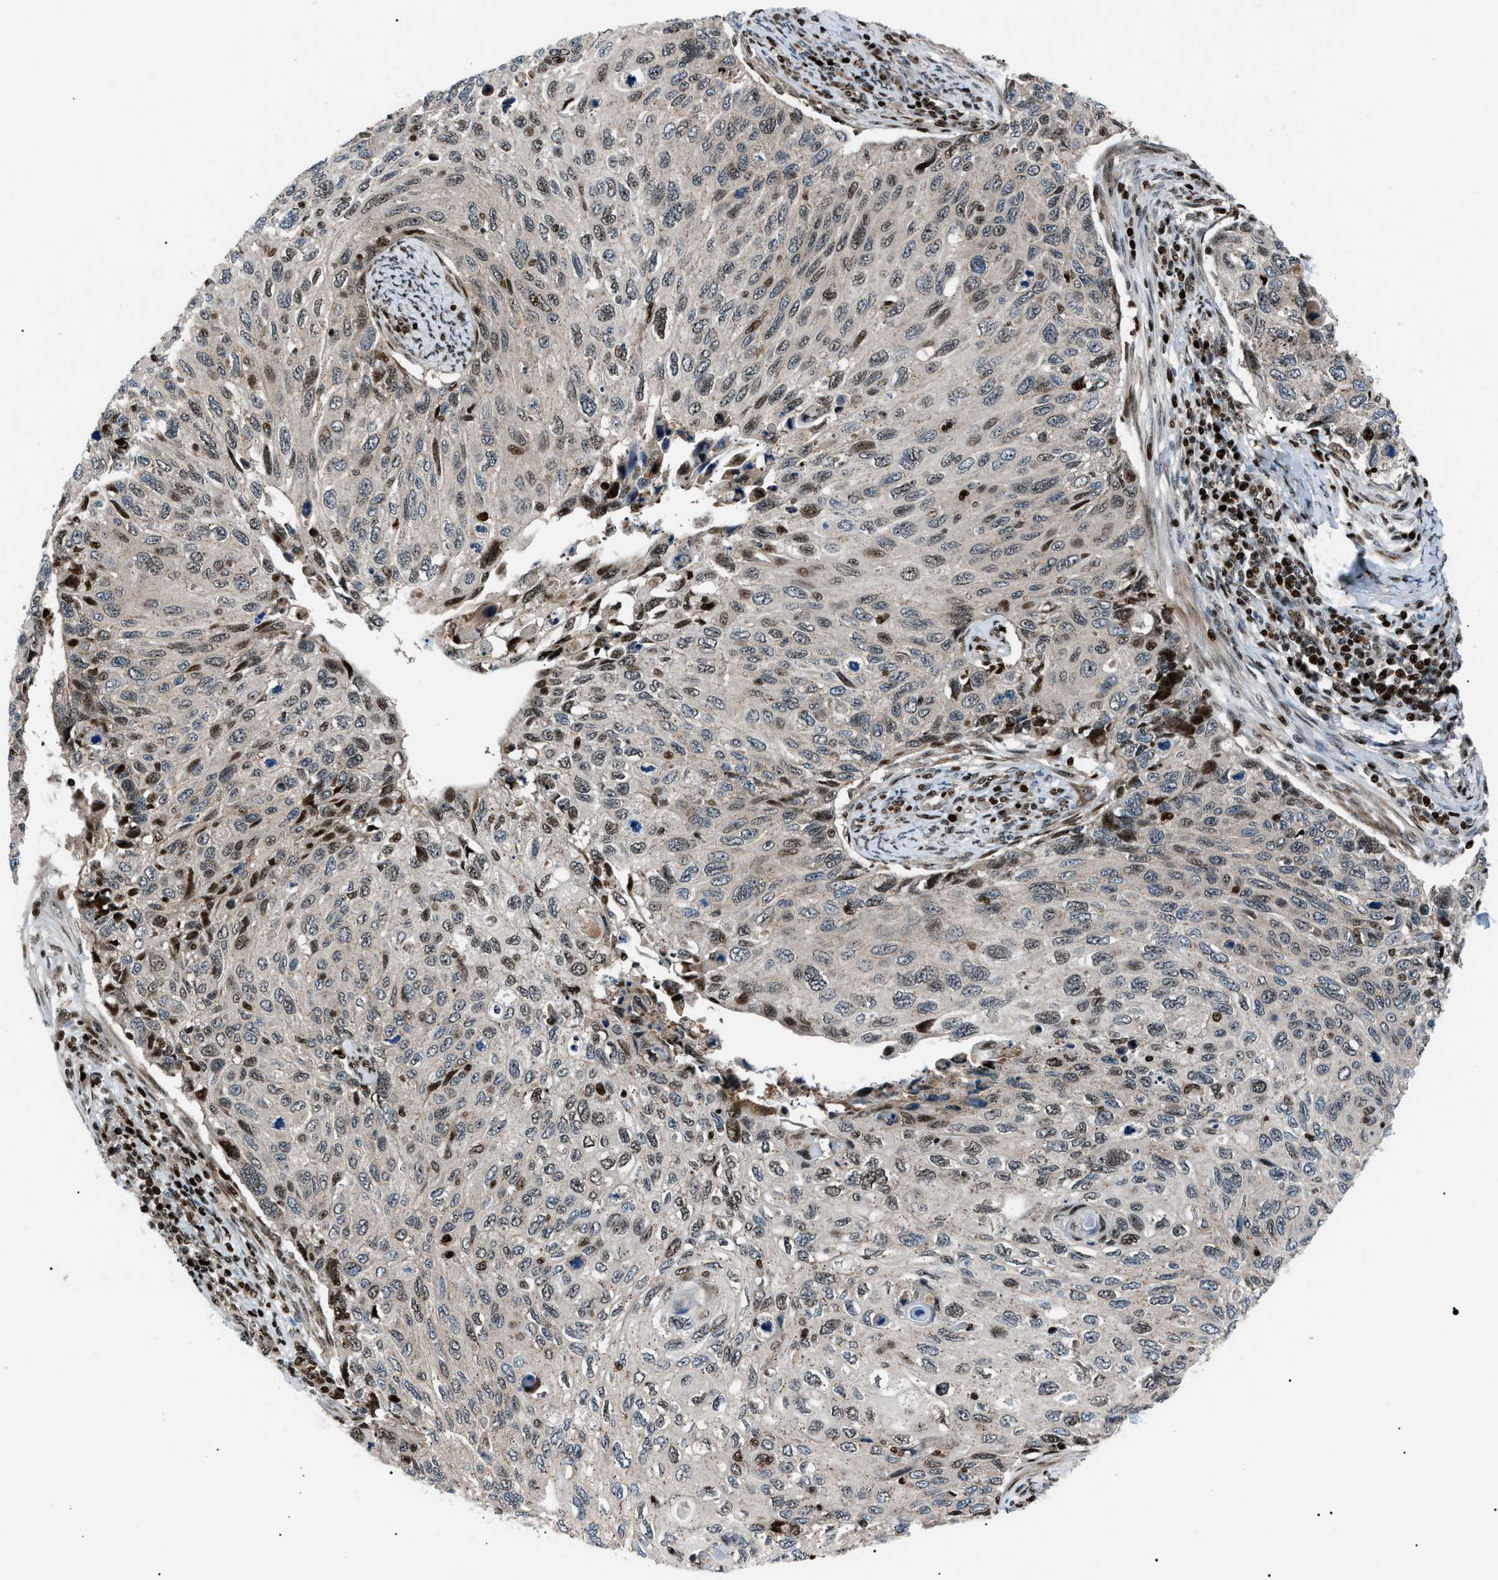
{"staining": {"intensity": "moderate", "quantity": "<25%", "location": "nuclear"}, "tissue": "cervical cancer", "cell_type": "Tumor cells", "image_type": "cancer", "snomed": [{"axis": "morphology", "description": "Squamous cell carcinoma, NOS"}, {"axis": "topography", "description": "Cervix"}], "caption": "Protein expression analysis of cervical cancer (squamous cell carcinoma) shows moderate nuclear expression in approximately <25% of tumor cells.", "gene": "PRKX", "patient": {"sex": "female", "age": 70}}